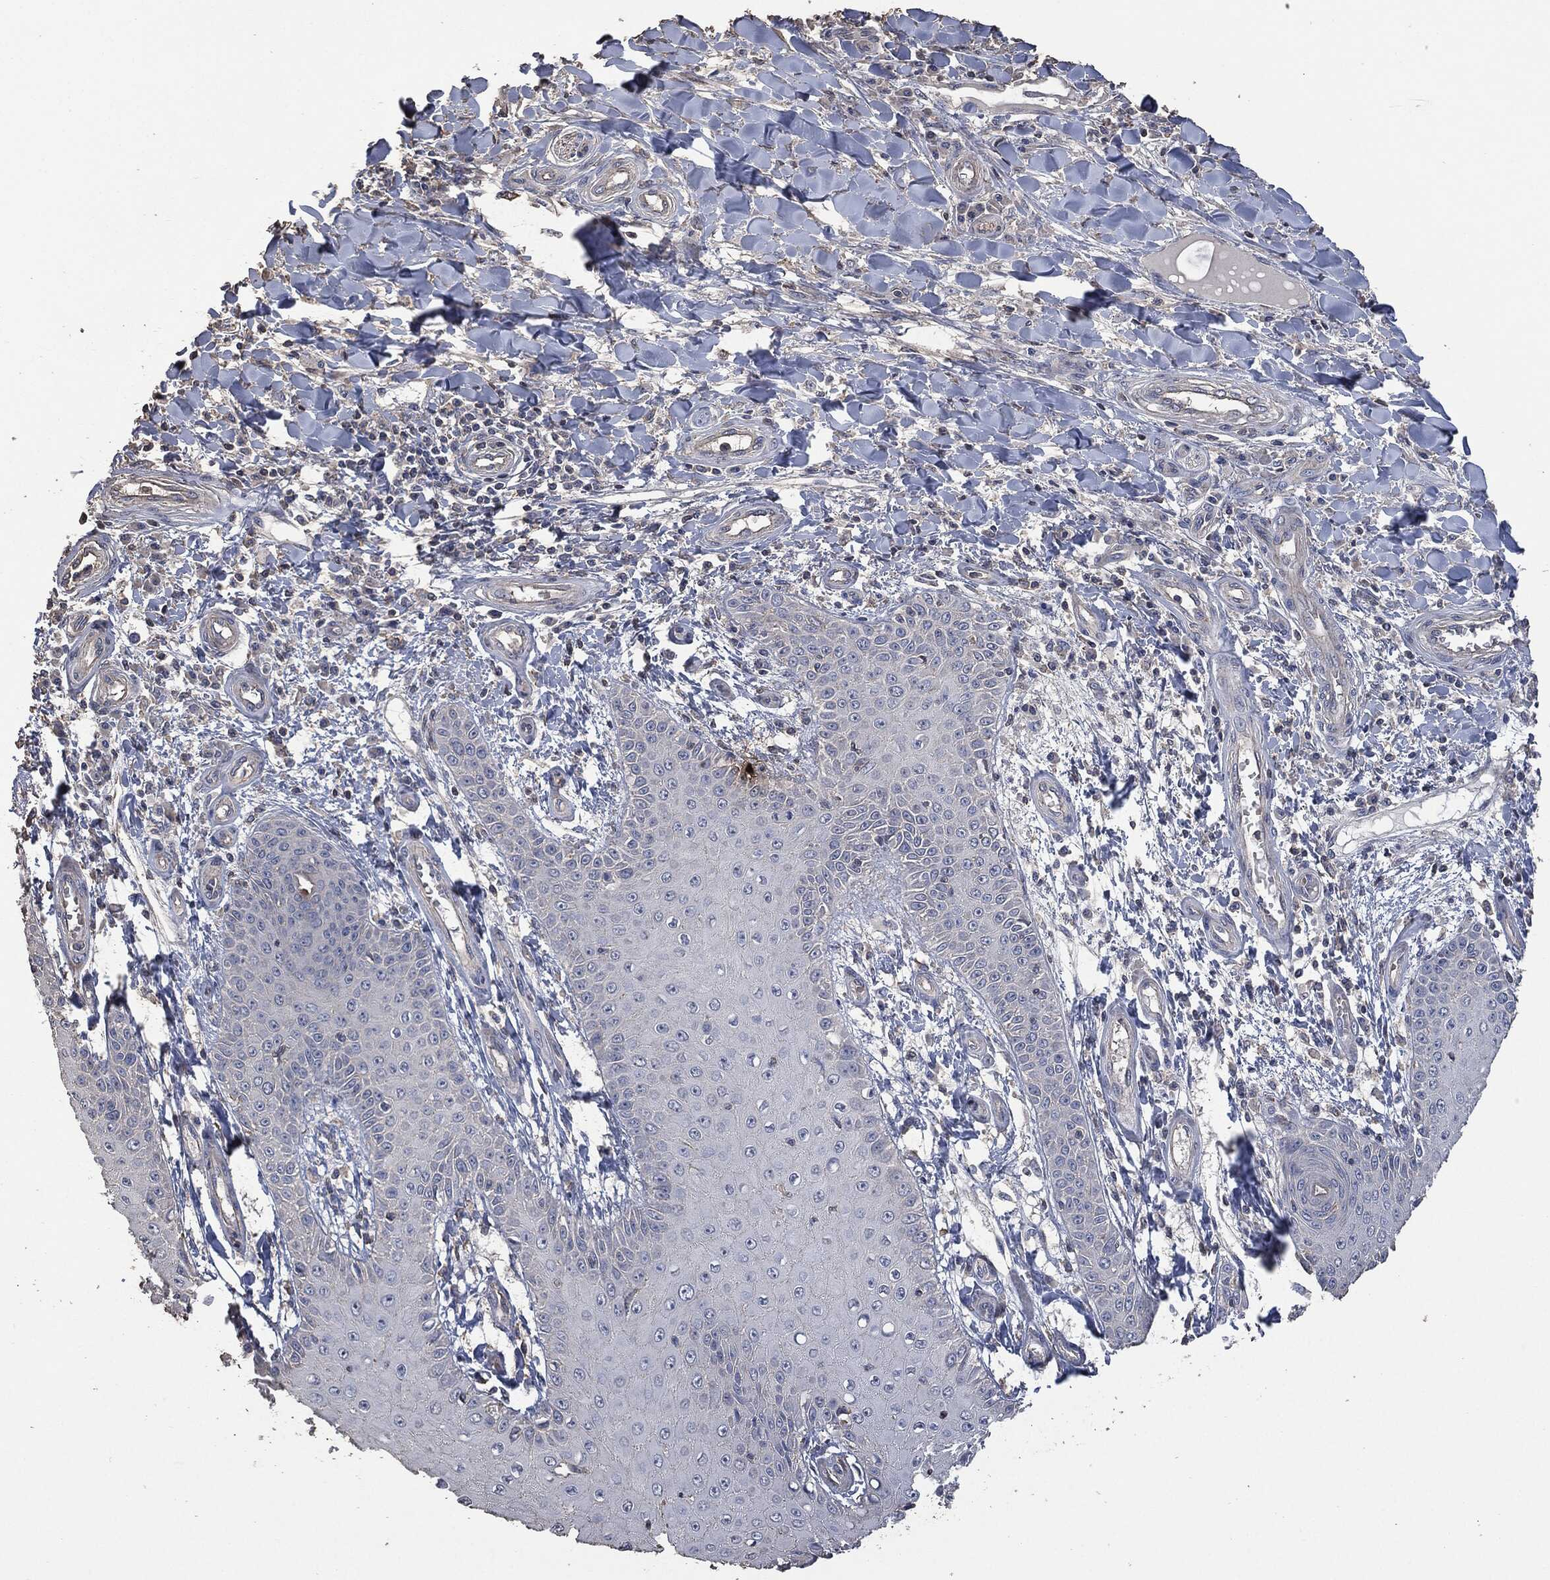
{"staining": {"intensity": "weak", "quantity": "<25%", "location": "cytoplasmic/membranous"}, "tissue": "skin cancer", "cell_type": "Tumor cells", "image_type": "cancer", "snomed": [{"axis": "morphology", "description": "Inflammation, NOS"}, {"axis": "morphology", "description": "Squamous cell carcinoma, NOS"}, {"axis": "topography", "description": "Skin"}], "caption": "The micrograph displays no significant staining in tumor cells of skin squamous cell carcinoma.", "gene": "MSLN", "patient": {"sex": "male", "age": 70}}